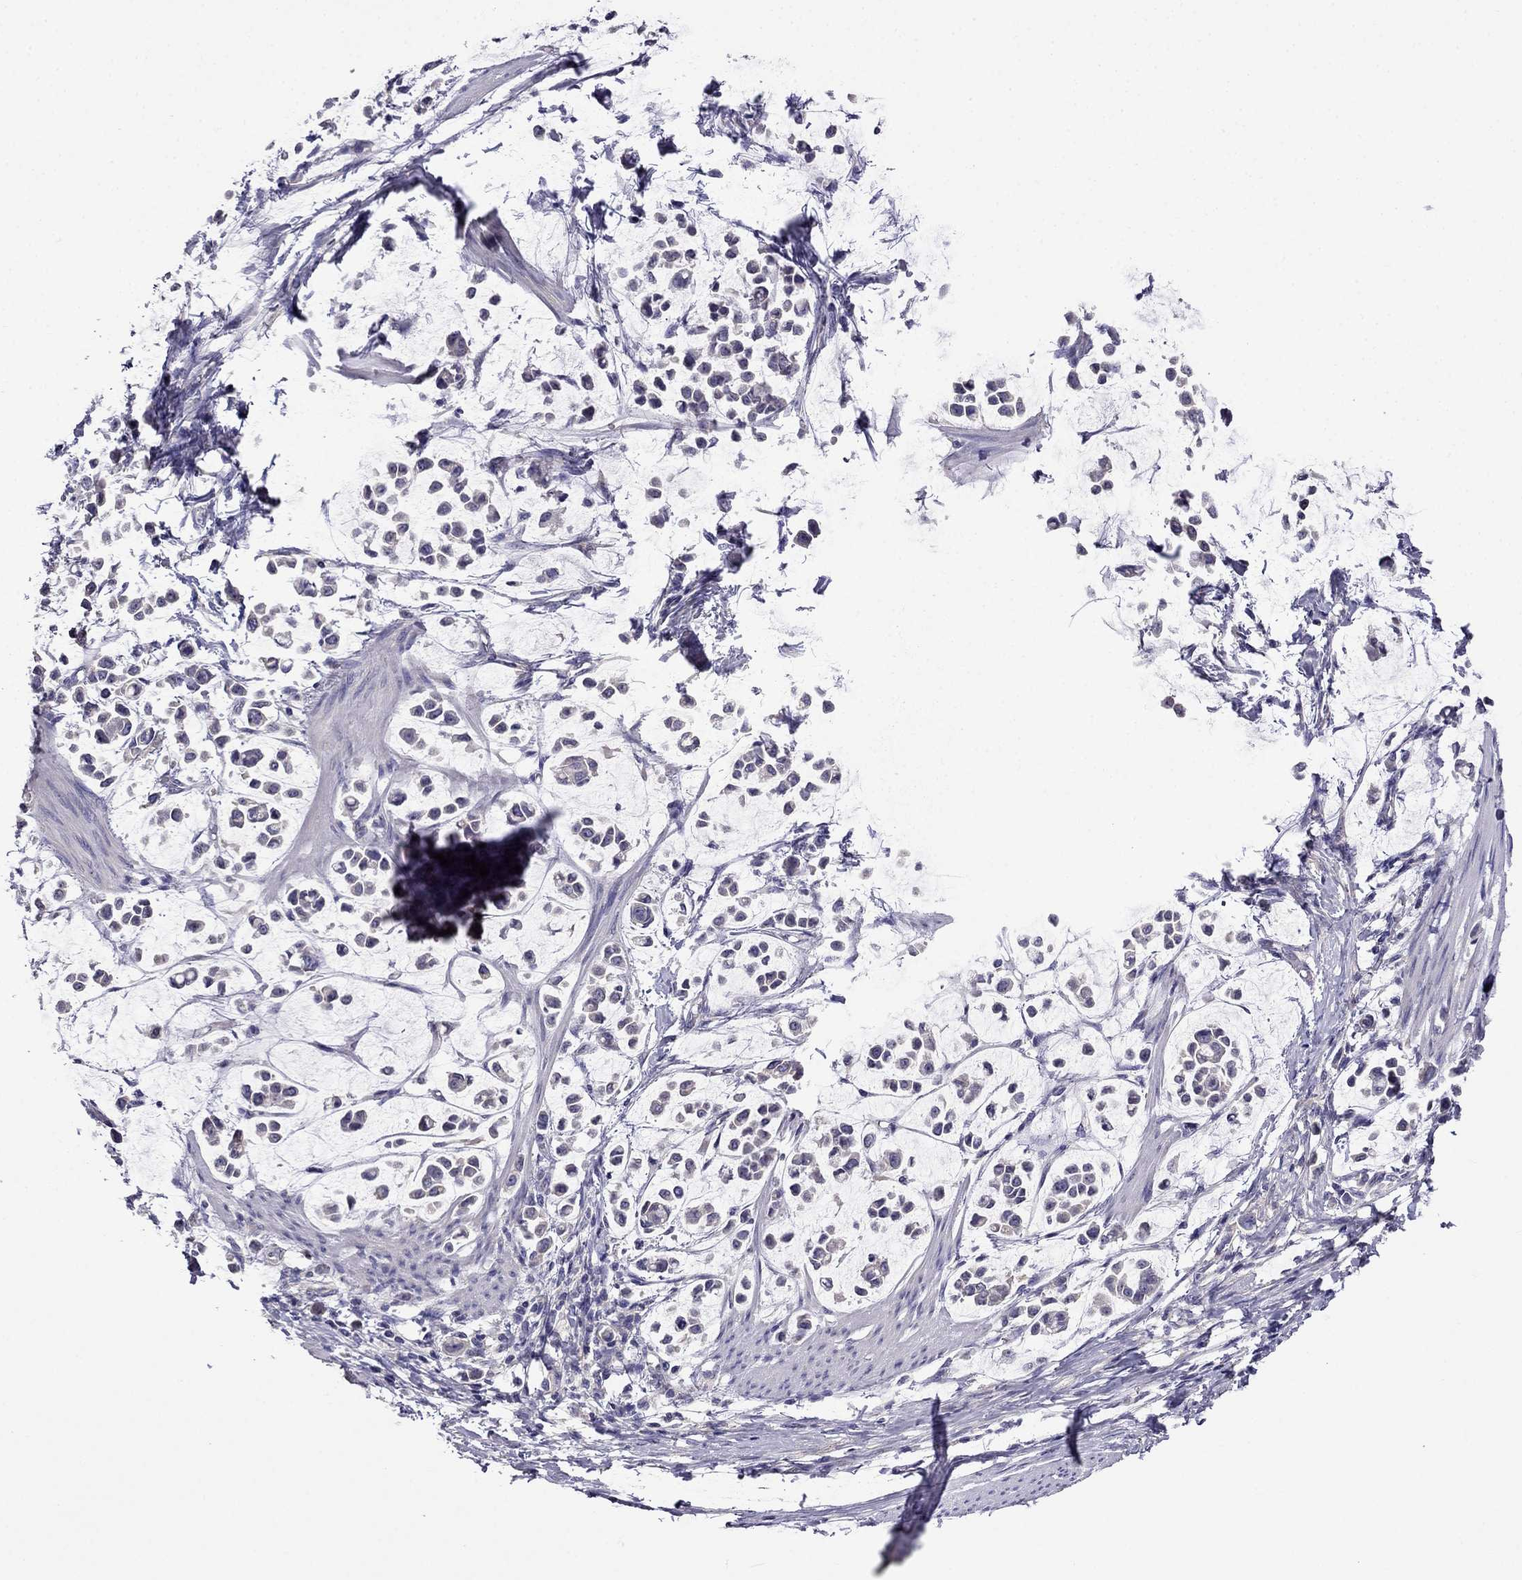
{"staining": {"intensity": "negative", "quantity": "none", "location": "none"}, "tissue": "stomach cancer", "cell_type": "Tumor cells", "image_type": "cancer", "snomed": [{"axis": "morphology", "description": "Adenocarcinoma, NOS"}, {"axis": "topography", "description": "Stomach"}], "caption": "The photomicrograph shows no staining of tumor cells in adenocarcinoma (stomach).", "gene": "SCNN1D", "patient": {"sex": "male", "age": 82}}